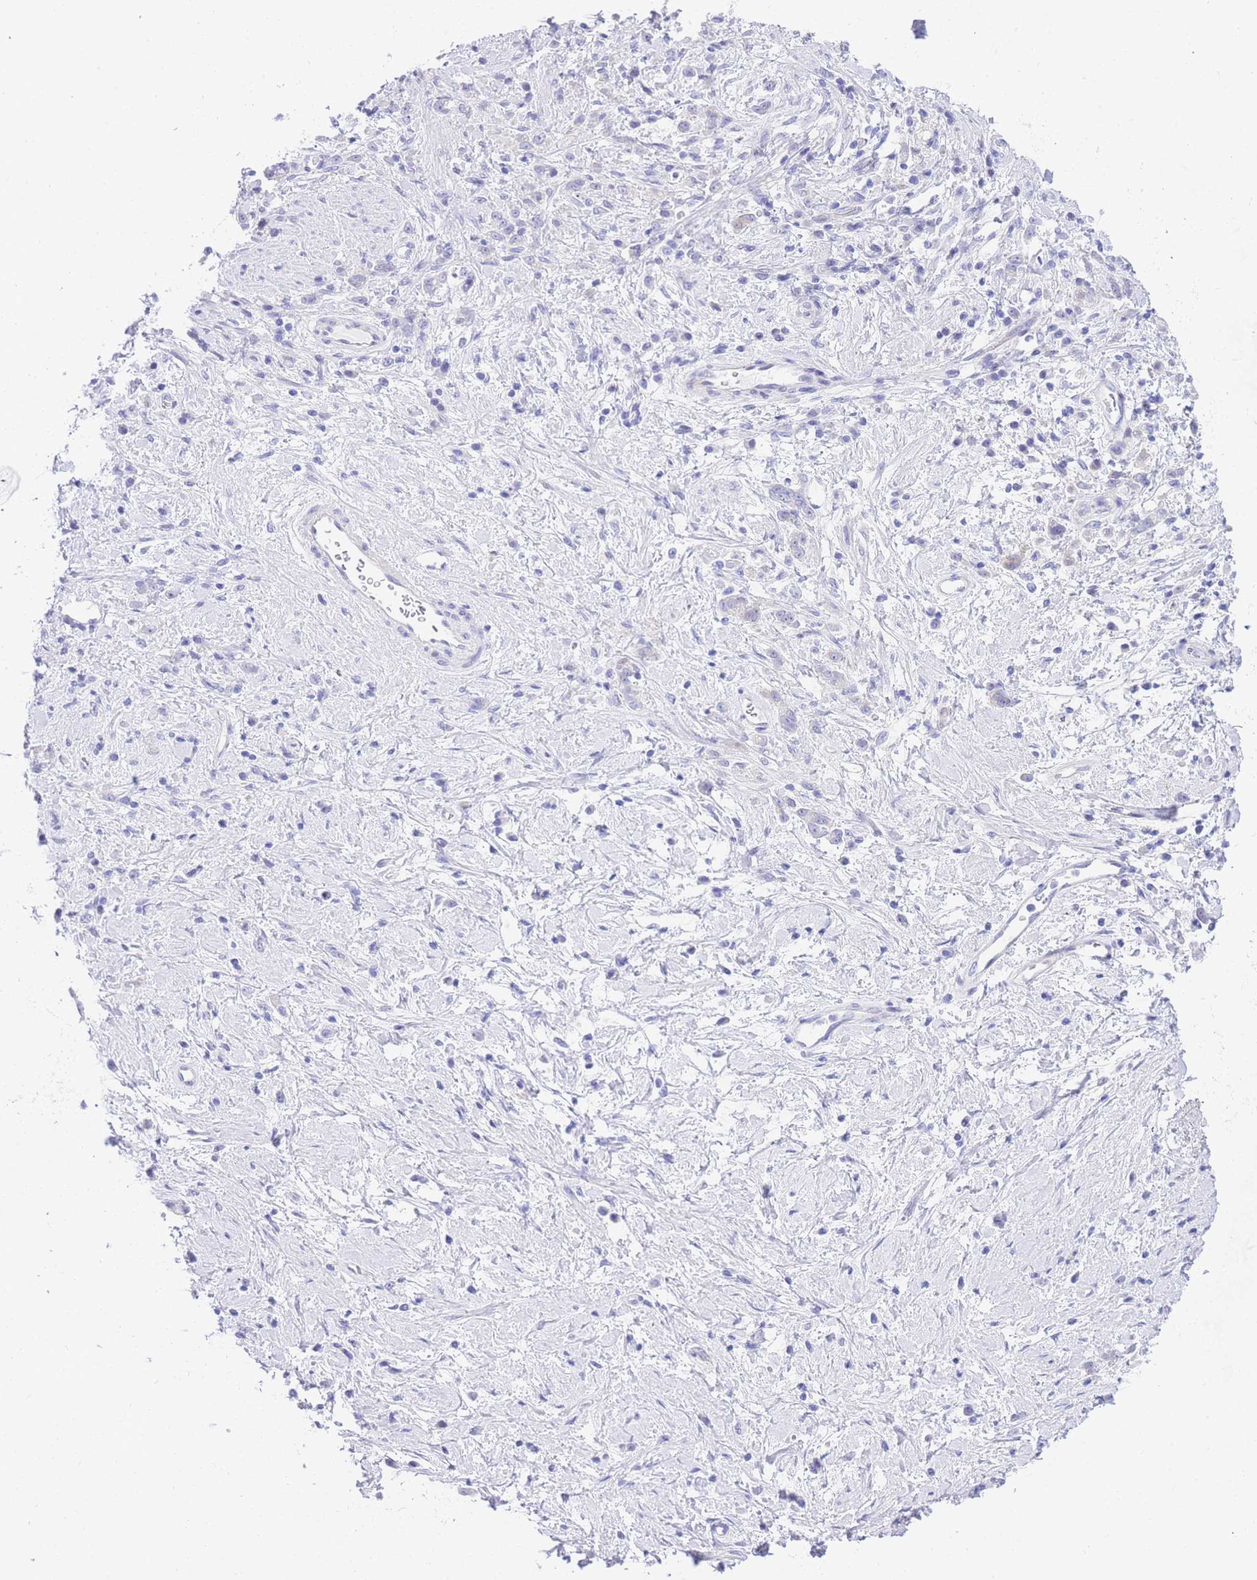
{"staining": {"intensity": "negative", "quantity": "none", "location": "none"}, "tissue": "stomach cancer", "cell_type": "Tumor cells", "image_type": "cancer", "snomed": [{"axis": "morphology", "description": "Adenocarcinoma, NOS"}, {"axis": "topography", "description": "Stomach"}], "caption": "Stomach cancer (adenocarcinoma) was stained to show a protein in brown. There is no significant expression in tumor cells.", "gene": "TIFAB", "patient": {"sex": "female", "age": 60}}